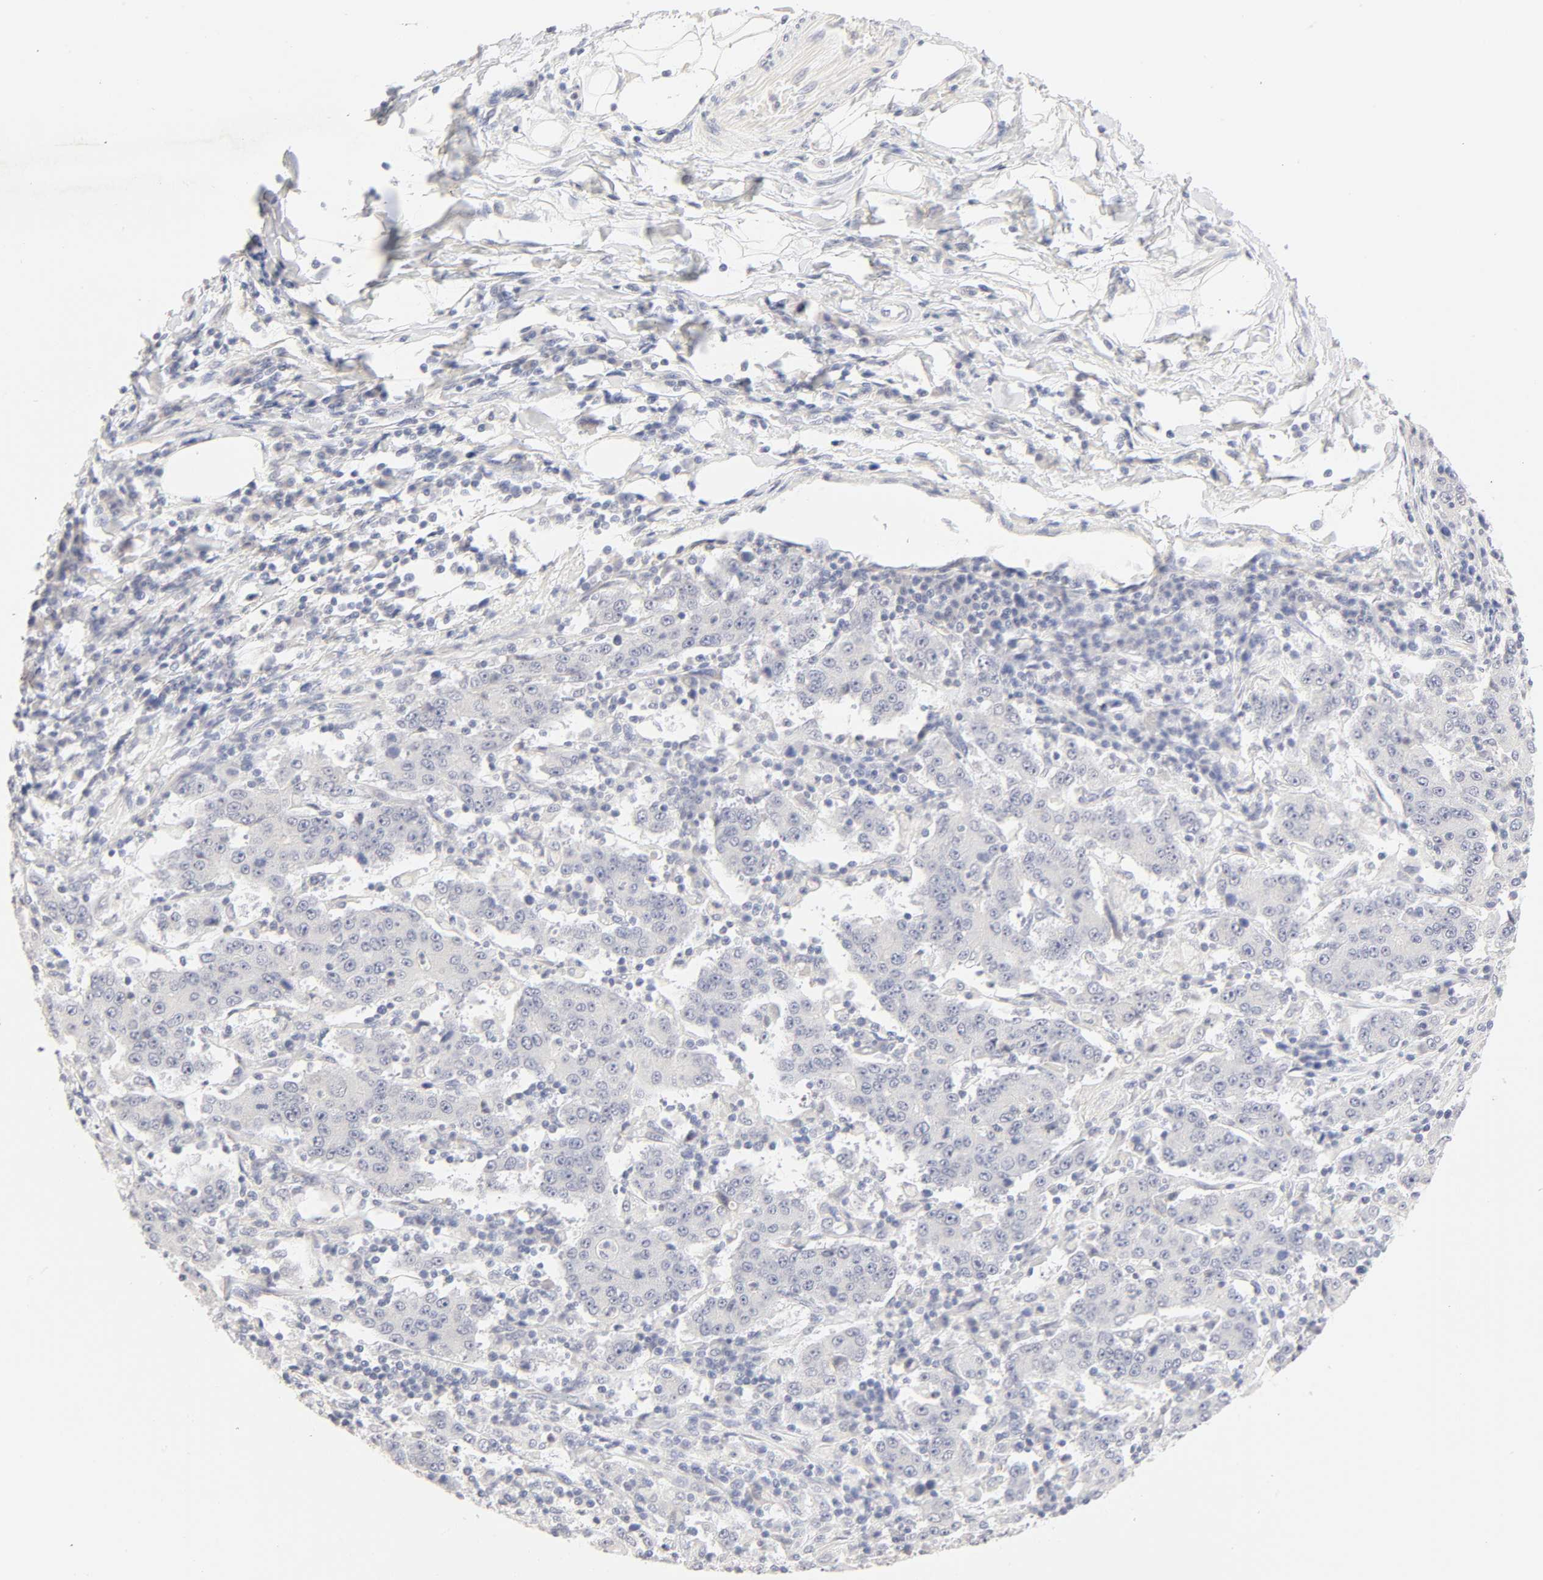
{"staining": {"intensity": "negative", "quantity": "none", "location": "none"}, "tissue": "stomach cancer", "cell_type": "Tumor cells", "image_type": "cancer", "snomed": [{"axis": "morphology", "description": "Normal tissue, NOS"}, {"axis": "morphology", "description": "Adenocarcinoma, NOS"}, {"axis": "topography", "description": "Stomach, upper"}, {"axis": "topography", "description": "Stomach"}], "caption": "Photomicrograph shows no significant protein staining in tumor cells of adenocarcinoma (stomach). (DAB immunohistochemistry with hematoxylin counter stain).", "gene": "CYP4B1", "patient": {"sex": "male", "age": 59}}